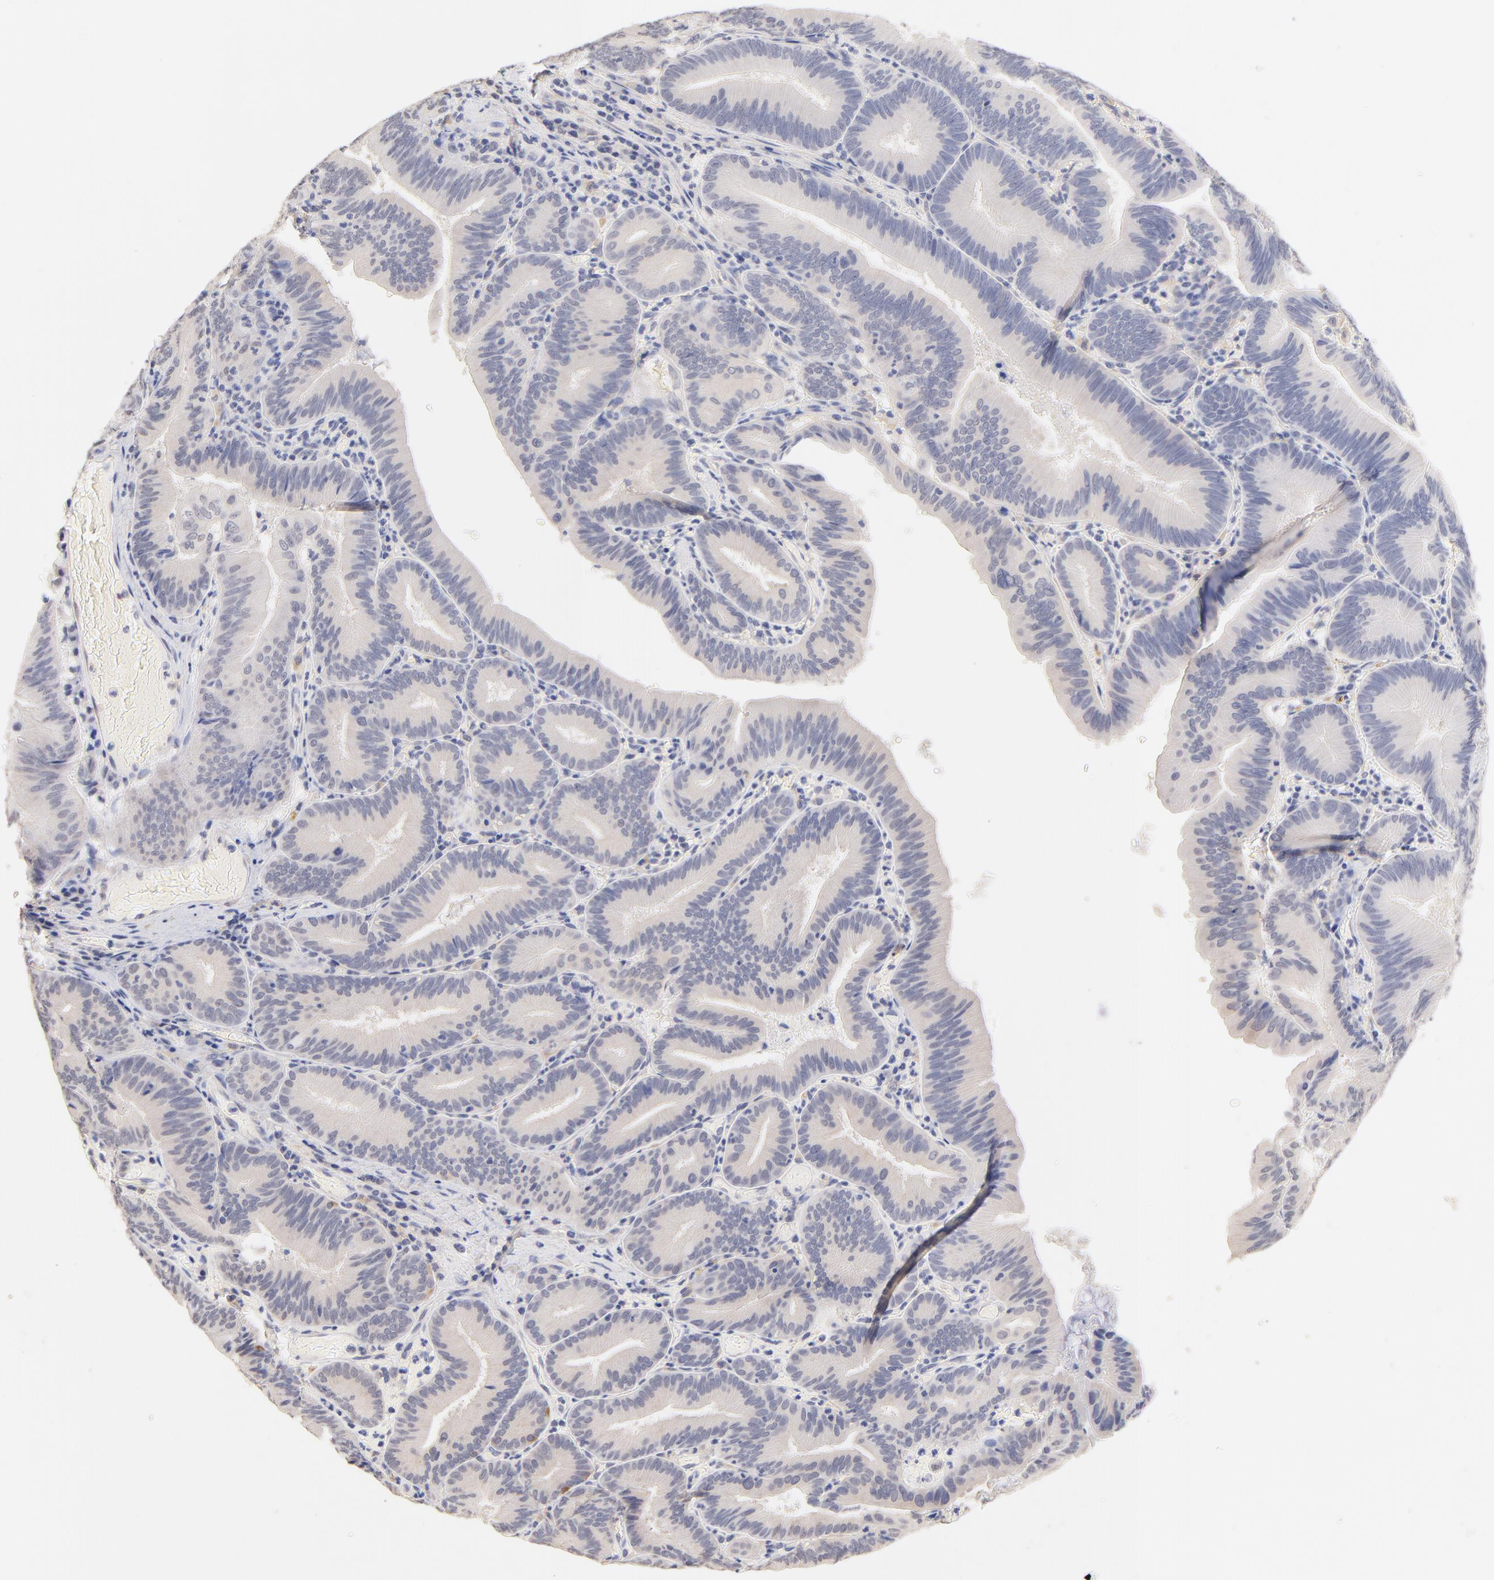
{"staining": {"intensity": "negative", "quantity": "none", "location": "none"}, "tissue": "pancreatic cancer", "cell_type": "Tumor cells", "image_type": "cancer", "snomed": [{"axis": "morphology", "description": "Adenocarcinoma, NOS"}, {"axis": "topography", "description": "Pancreas"}], "caption": "There is no significant staining in tumor cells of pancreatic cancer (adenocarcinoma).", "gene": "RIBC2", "patient": {"sex": "male", "age": 82}}